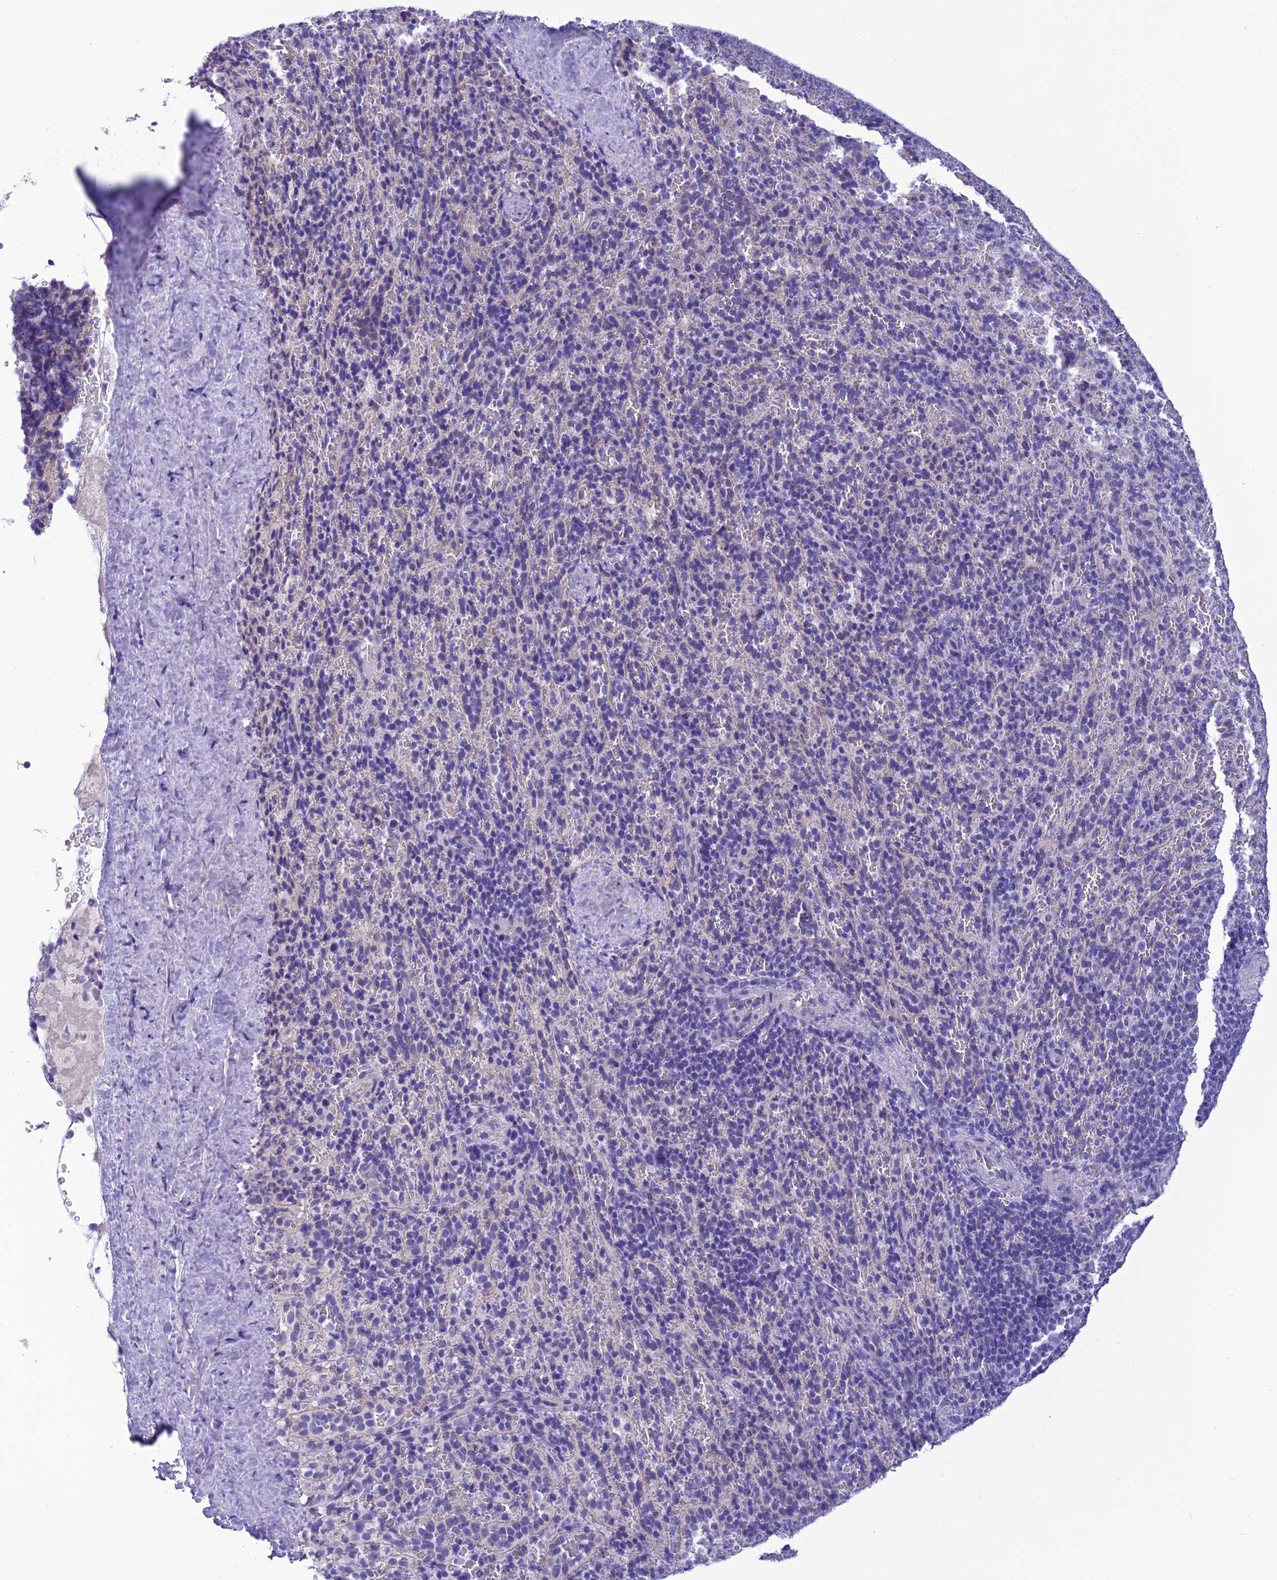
{"staining": {"intensity": "negative", "quantity": "none", "location": "none"}, "tissue": "spleen", "cell_type": "Cells in red pulp", "image_type": "normal", "snomed": [{"axis": "morphology", "description": "Normal tissue, NOS"}, {"axis": "topography", "description": "Spleen"}], "caption": "Immunohistochemistry of benign spleen displays no expression in cells in red pulp.", "gene": "C17orf67", "patient": {"sex": "female", "age": 21}}